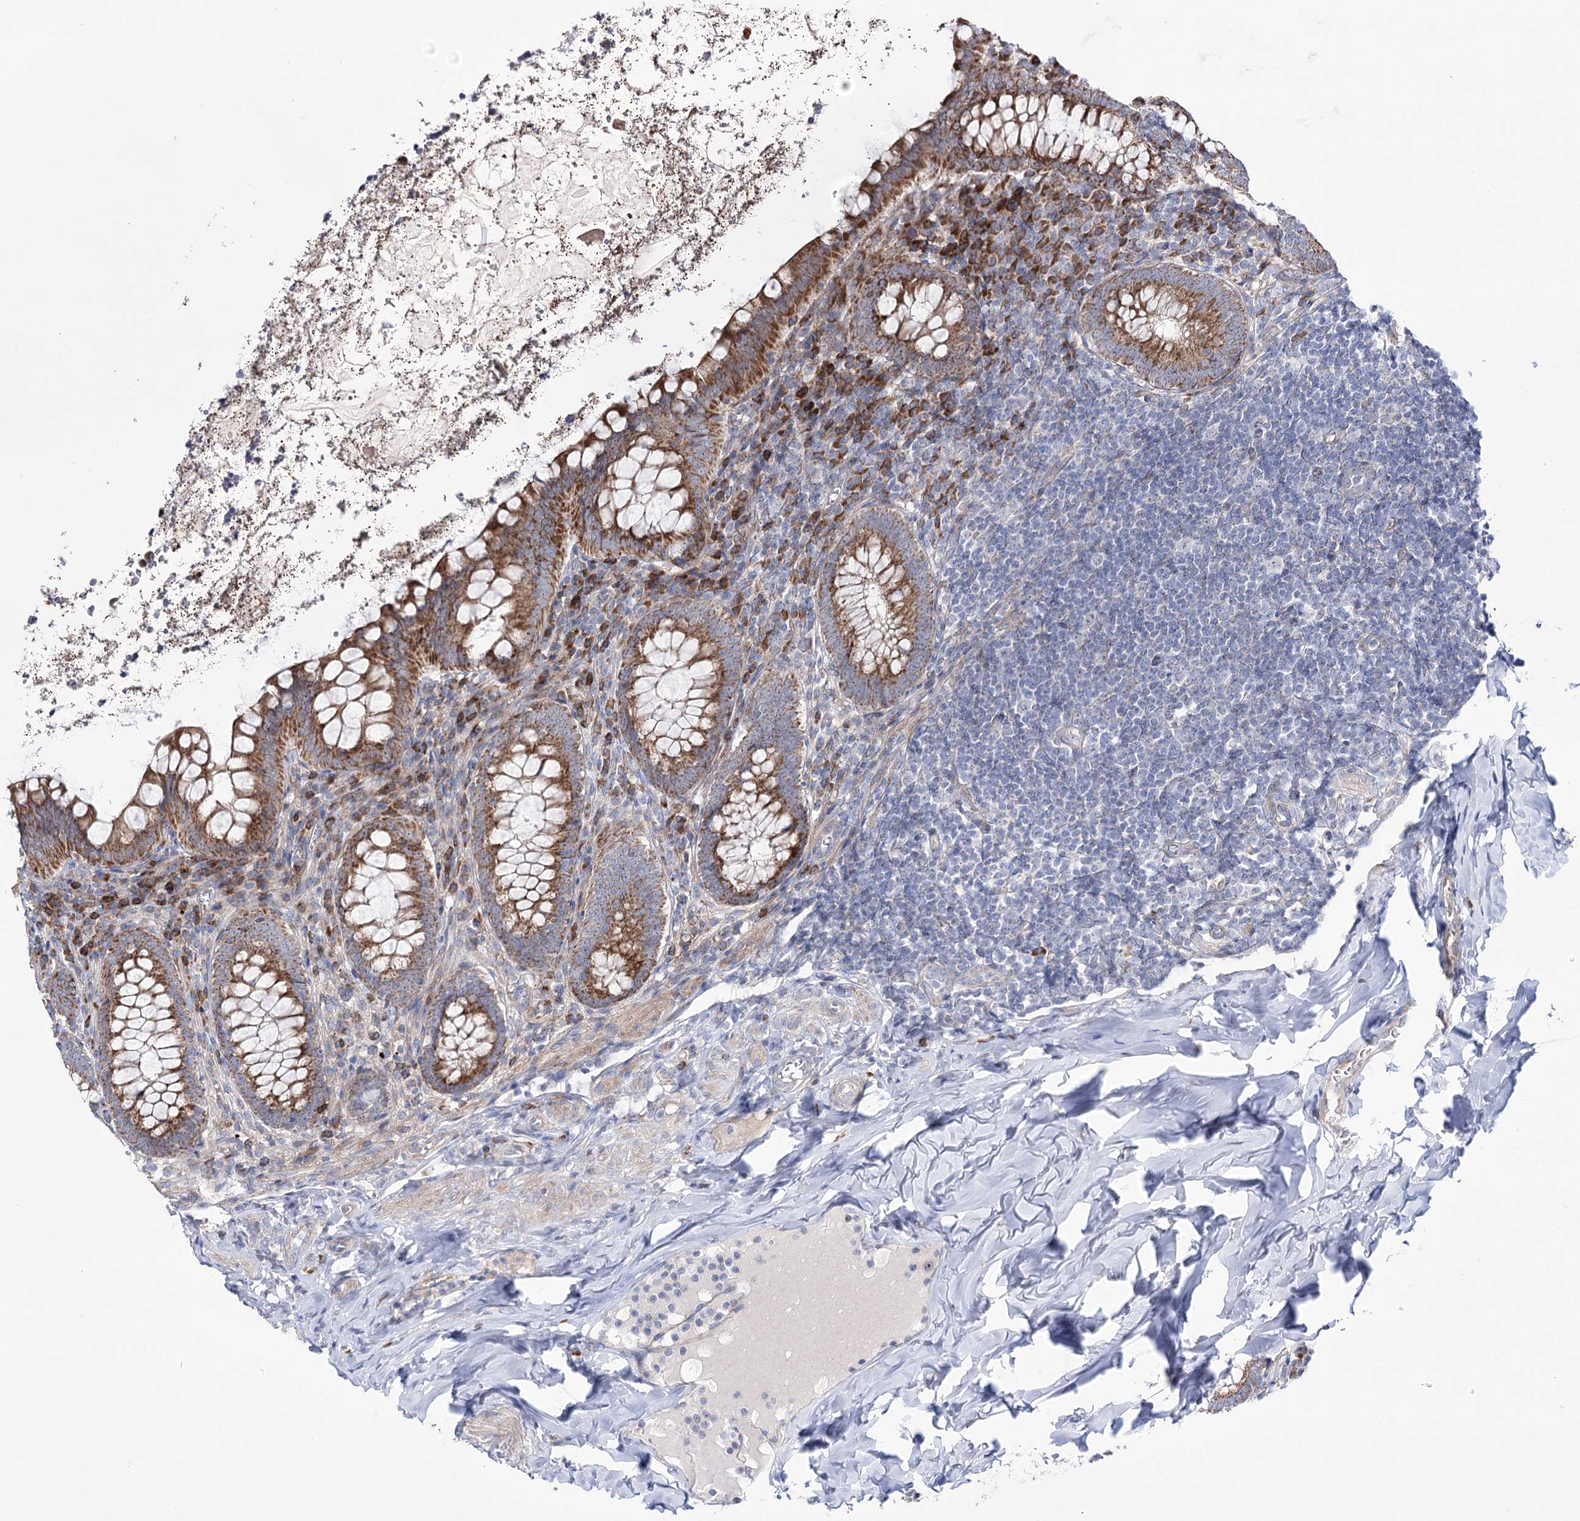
{"staining": {"intensity": "moderate", "quantity": ">75%", "location": "cytoplasmic/membranous"}, "tissue": "appendix", "cell_type": "Glandular cells", "image_type": "normal", "snomed": [{"axis": "morphology", "description": "Normal tissue, NOS"}, {"axis": "topography", "description": "Appendix"}], "caption": "Immunohistochemical staining of benign appendix demonstrates >75% levels of moderate cytoplasmic/membranous protein expression in about >75% of glandular cells.", "gene": "METTL5", "patient": {"sex": "female", "age": 33}}